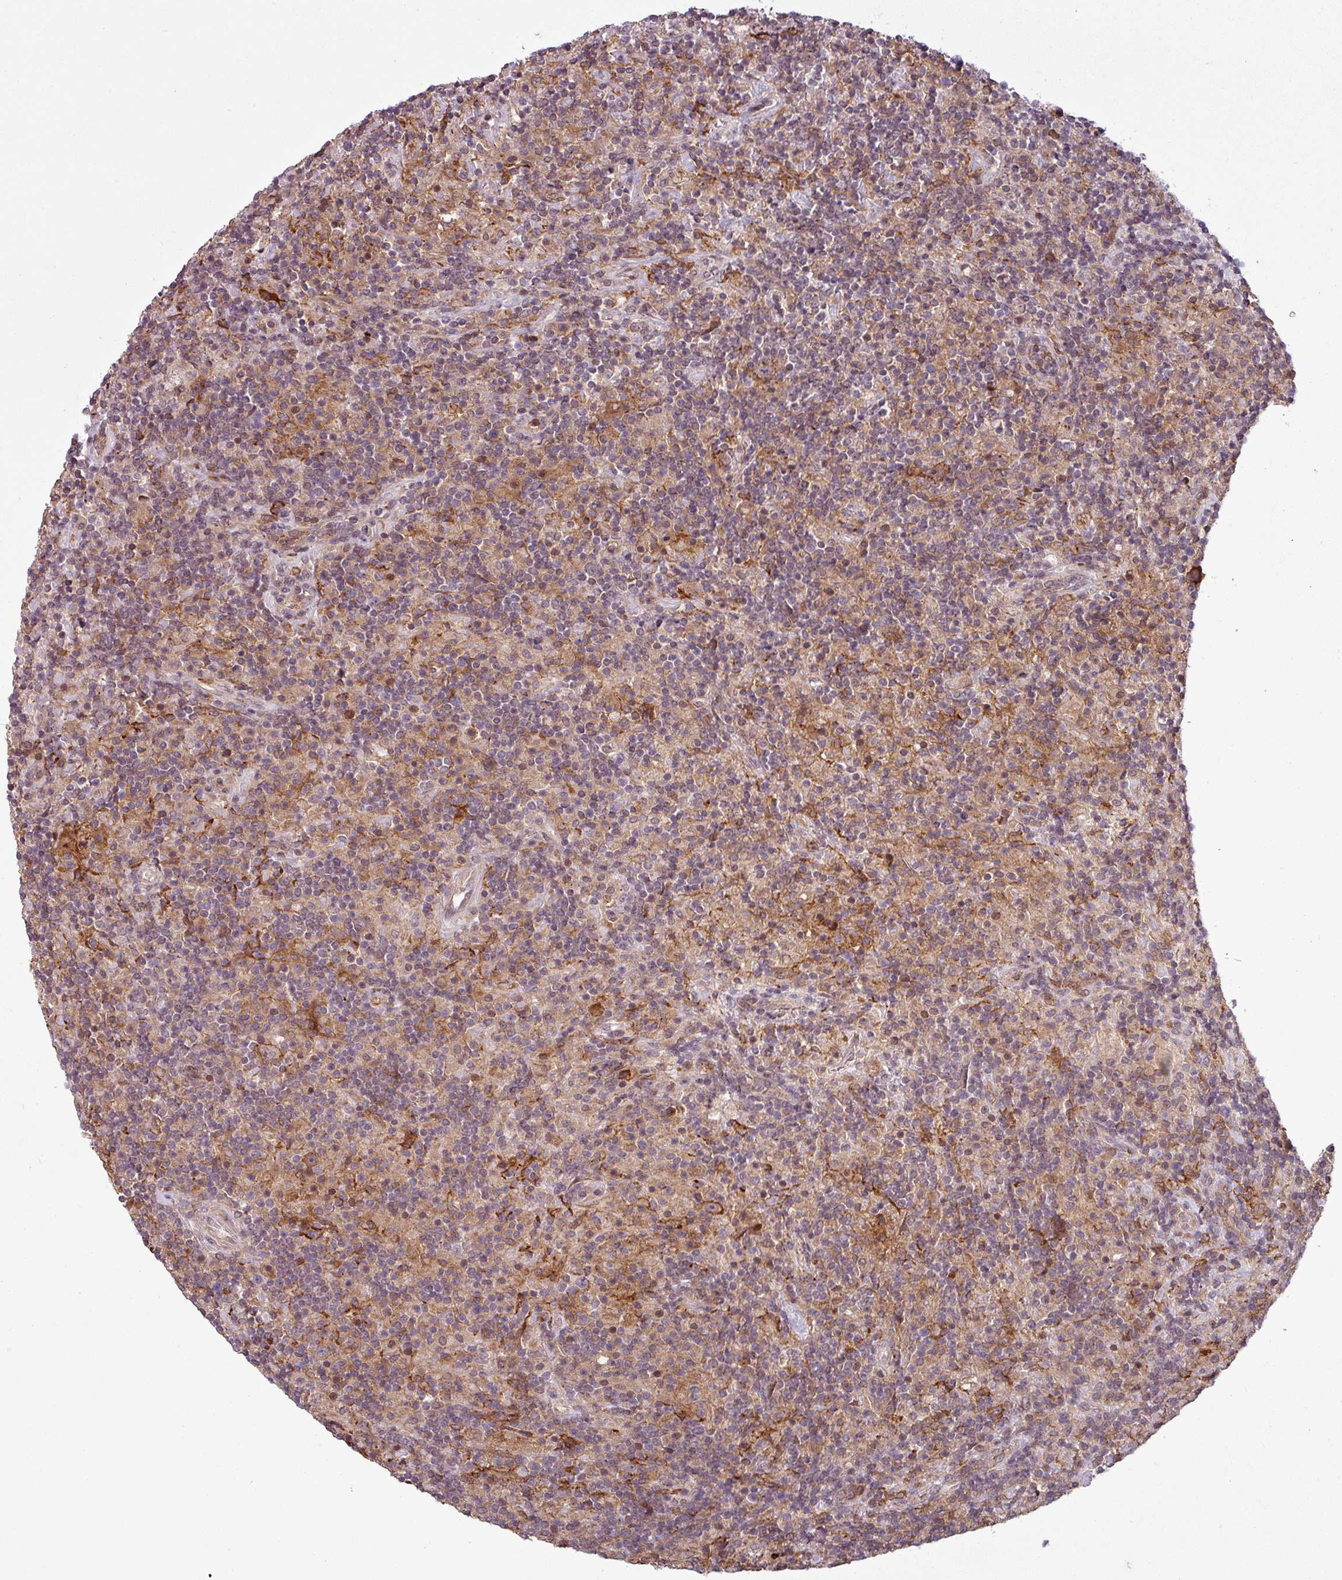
{"staining": {"intensity": "negative", "quantity": "none", "location": "none"}, "tissue": "lymphoma", "cell_type": "Tumor cells", "image_type": "cancer", "snomed": [{"axis": "morphology", "description": "Hodgkin's disease, NOS"}, {"axis": "topography", "description": "Lymph node"}], "caption": "Hodgkin's disease was stained to show a protein in brown. There is no significant expression in tumor cells. (DAB IHC with hematoxylin counter stain).", "gene": "ZC2HC1C", "patient": {"sex": "male", "age": 70}}